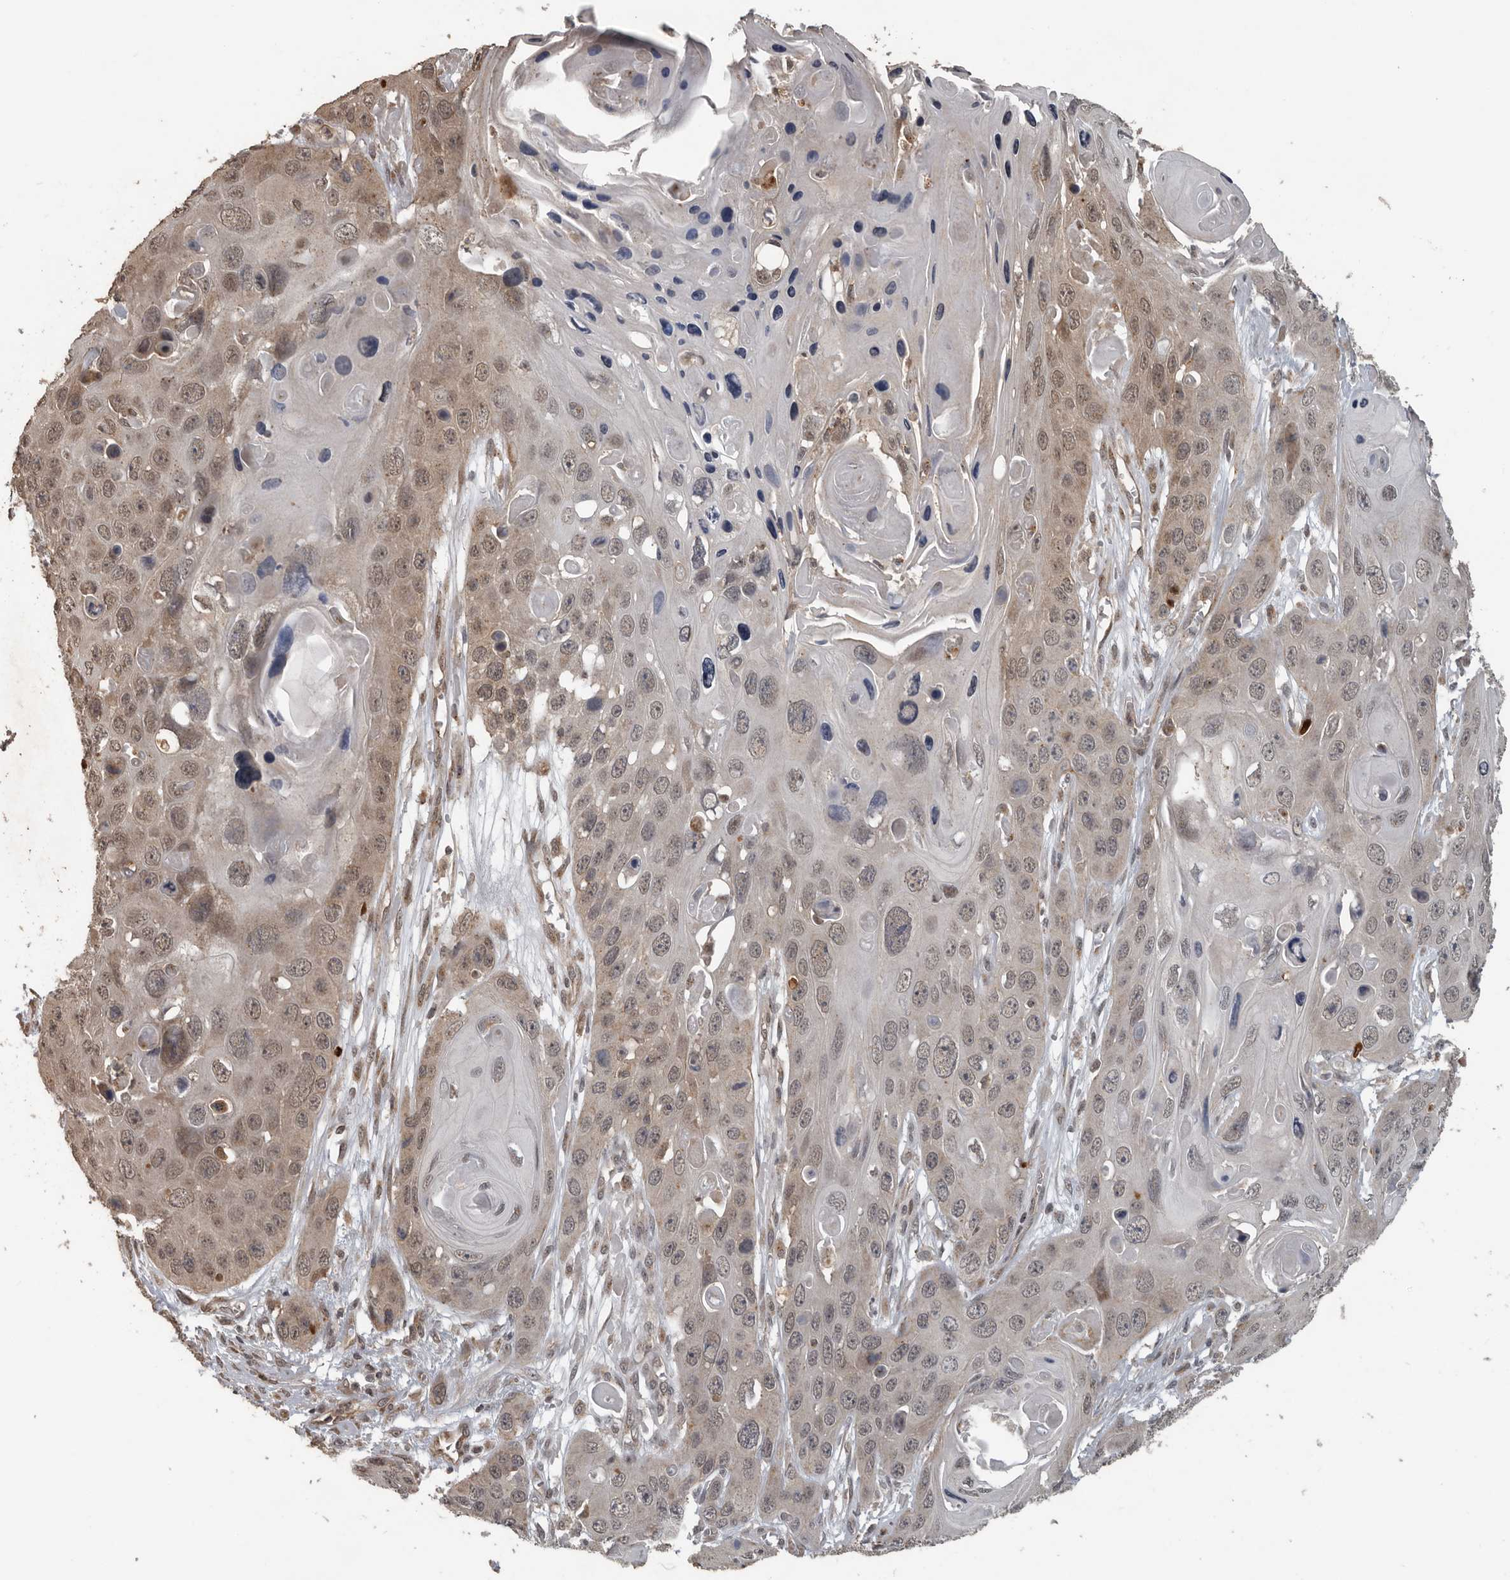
{"staining": {"intensity": "weak", "quantity": "25%-75%", "location": "cytoplasmic/membranous,nuclear"}, "tissue": "skin cancer", "cell_type": "Tumor cells", "image_type": "cancer", "snomed": [{"axis": "morphology", "description": "Squamous cell carcinoma, NOS"}, {"axis": "topography", "description": "Skin"}], "caption": "Protein expression analysis of human skin cancer reveals weak cytoplasmic/membranous and nuclear positivity in approximately 25%-75% of tumor cells.", "gene": "CEP350", "patient": {"sex": "male", "age": 55}}